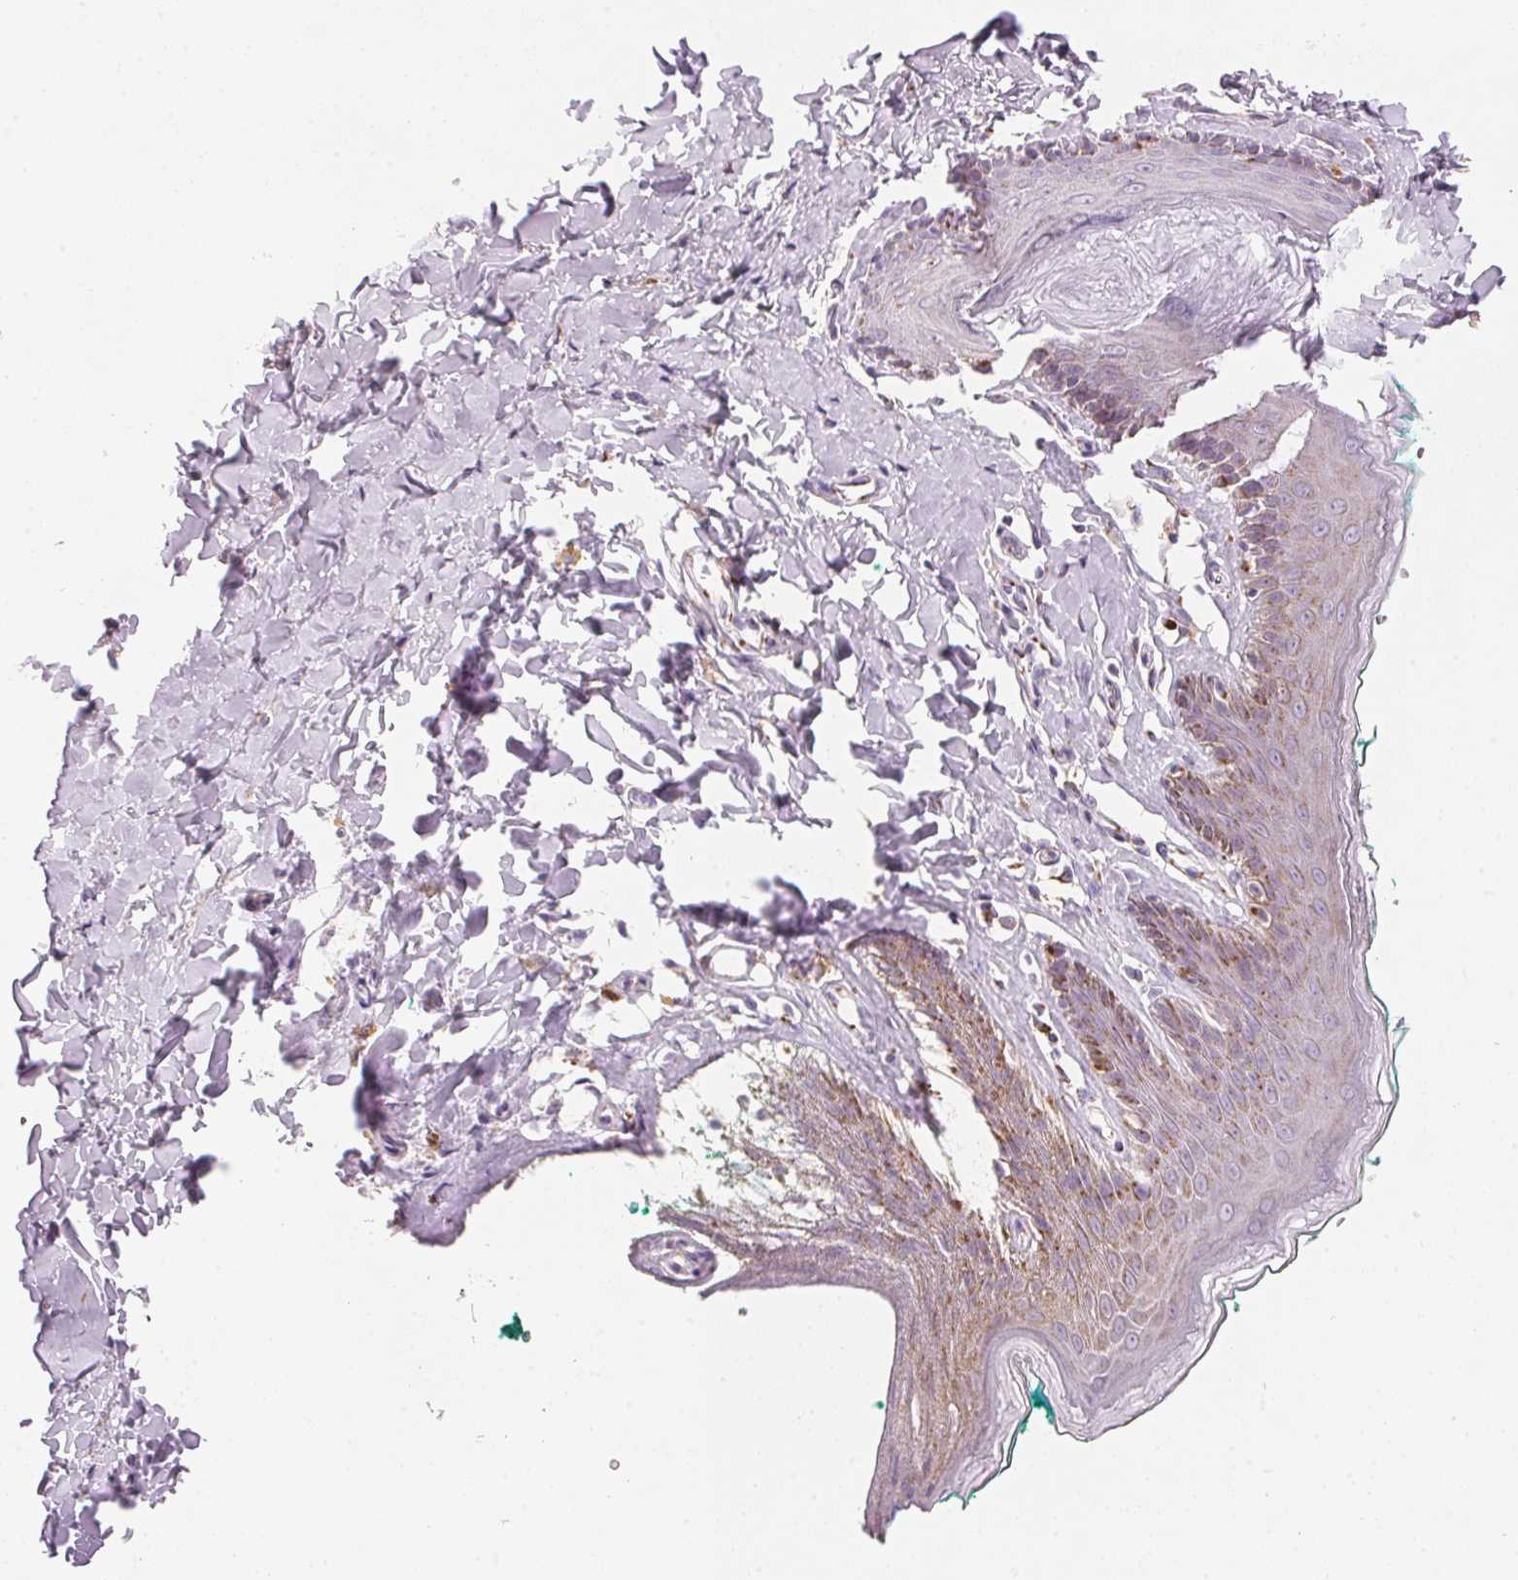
{"staining": {"intensity": "weak", "quantity": "<25%", "location": "cytoplasmic/membranous"}, "tissue": "skin", "cell_type": "Epidermal cells", "image_type": "normal", "snomed": [{"axis": "morphology", "description": "Normal tissue, NOS"}, {"axis": "topography", "description": "Vulva"}, {"axis": "topography", "description": "Peripheral nerve tissue"}], "caption": "This is a micrograph of immunohistochemistry (IHC) staining of normal skin, which shows no positivity in epidermal cells. (Brightfield microscopy of DAB (3,3'-diaminobenzidine) immunohistochemistry at high magnification).", "gene": "DRAM2", "patient": {"sex": "female", "age": 66}}